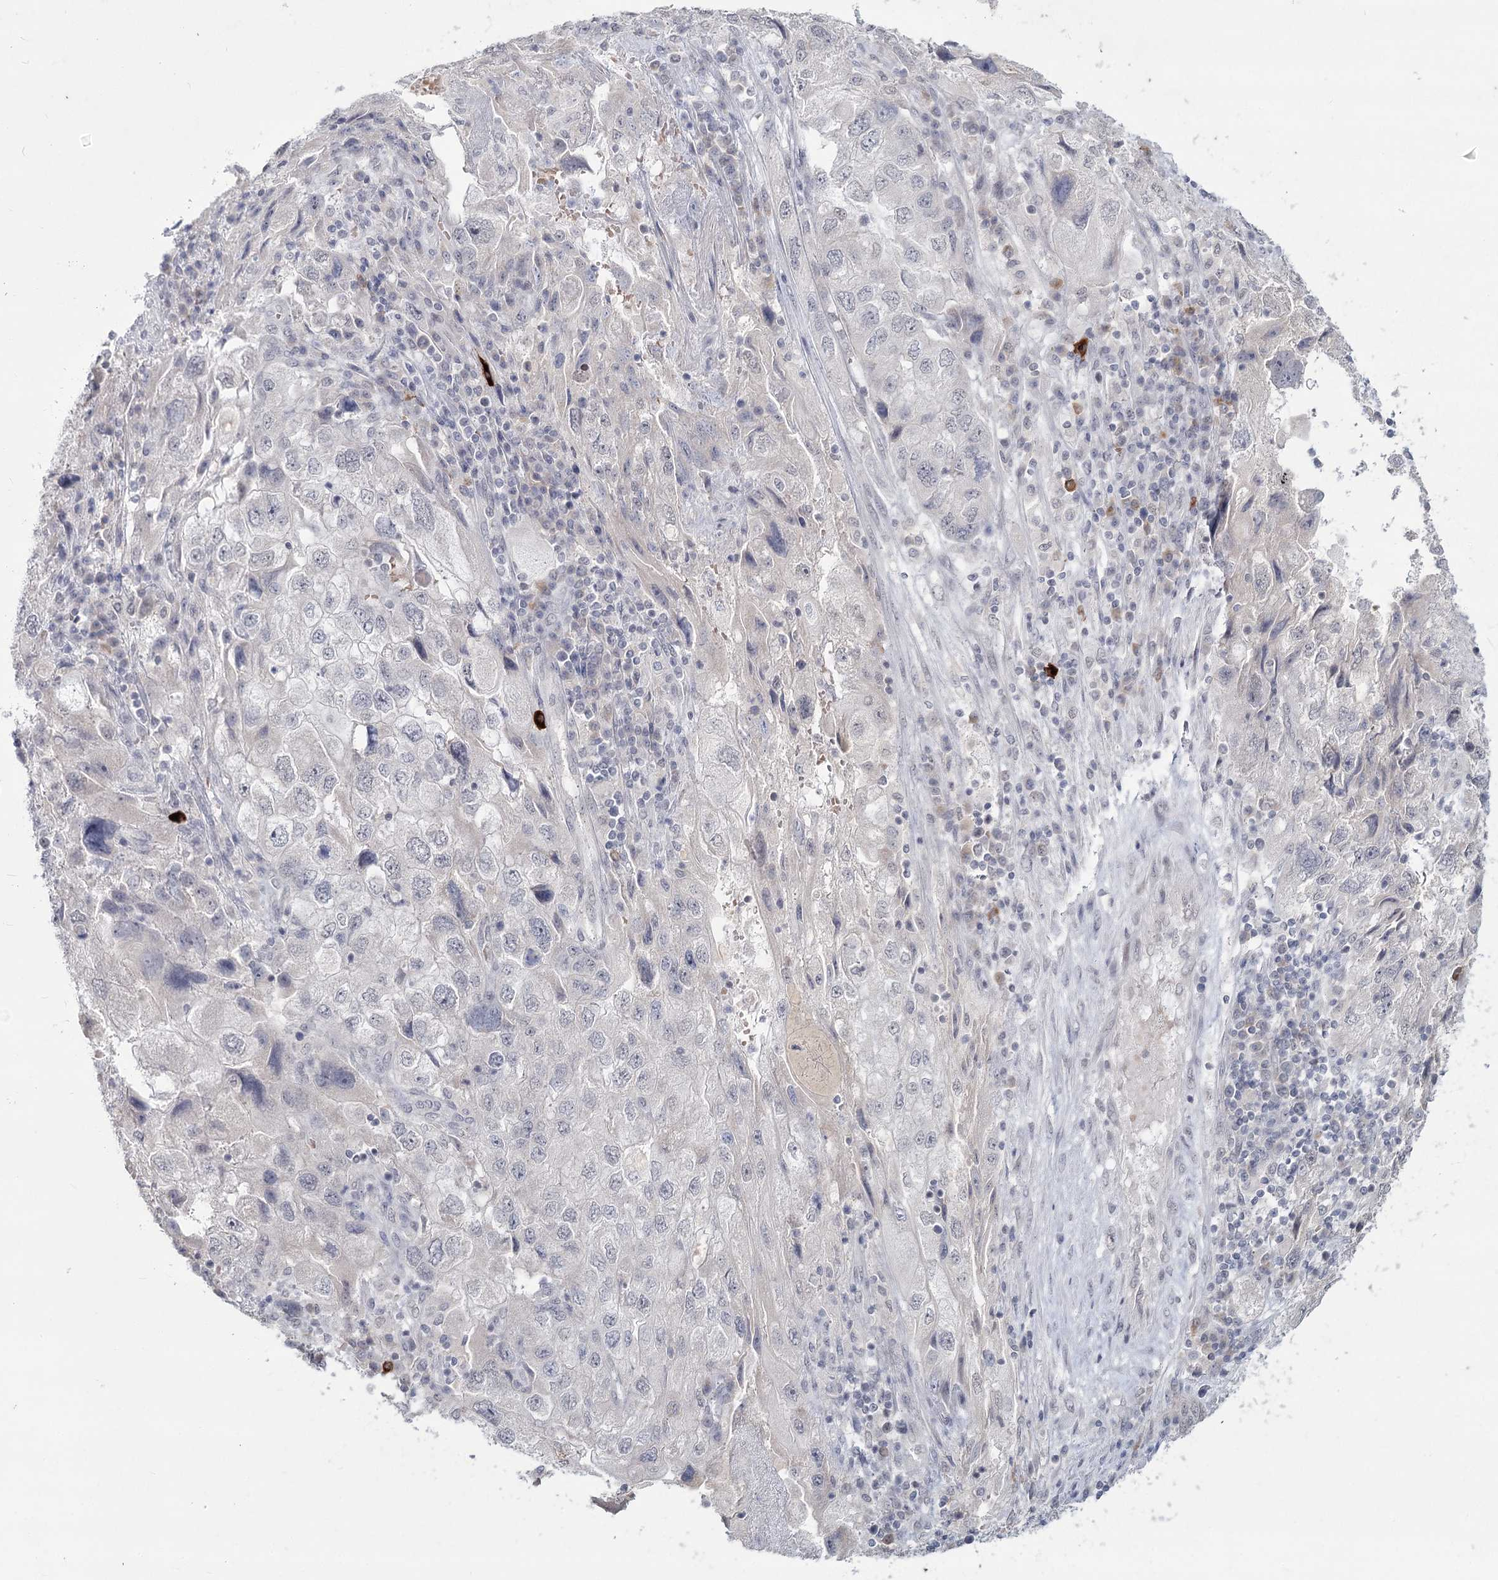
{"staining": {"intensity": "negative", "quantity": "none", "location": "none"}, "tissue": "endometrial cancer", "cell_type": "Tumor cells", "image_type": "cancer", "snomed": [{"axis": "morphology", "description": "Adenocarcinoma, NOS"}, {"axis": "topography", "description": "Endometrium"}], "caption": "High power microscopy histopathology image of an immunohistochemistry photomicrograph of endometrial adenocarcinoma, revealing no significant positivity in tumor cells.", "gene": "LY6G5C", "patient": {"sex": "female", "age": 49}}